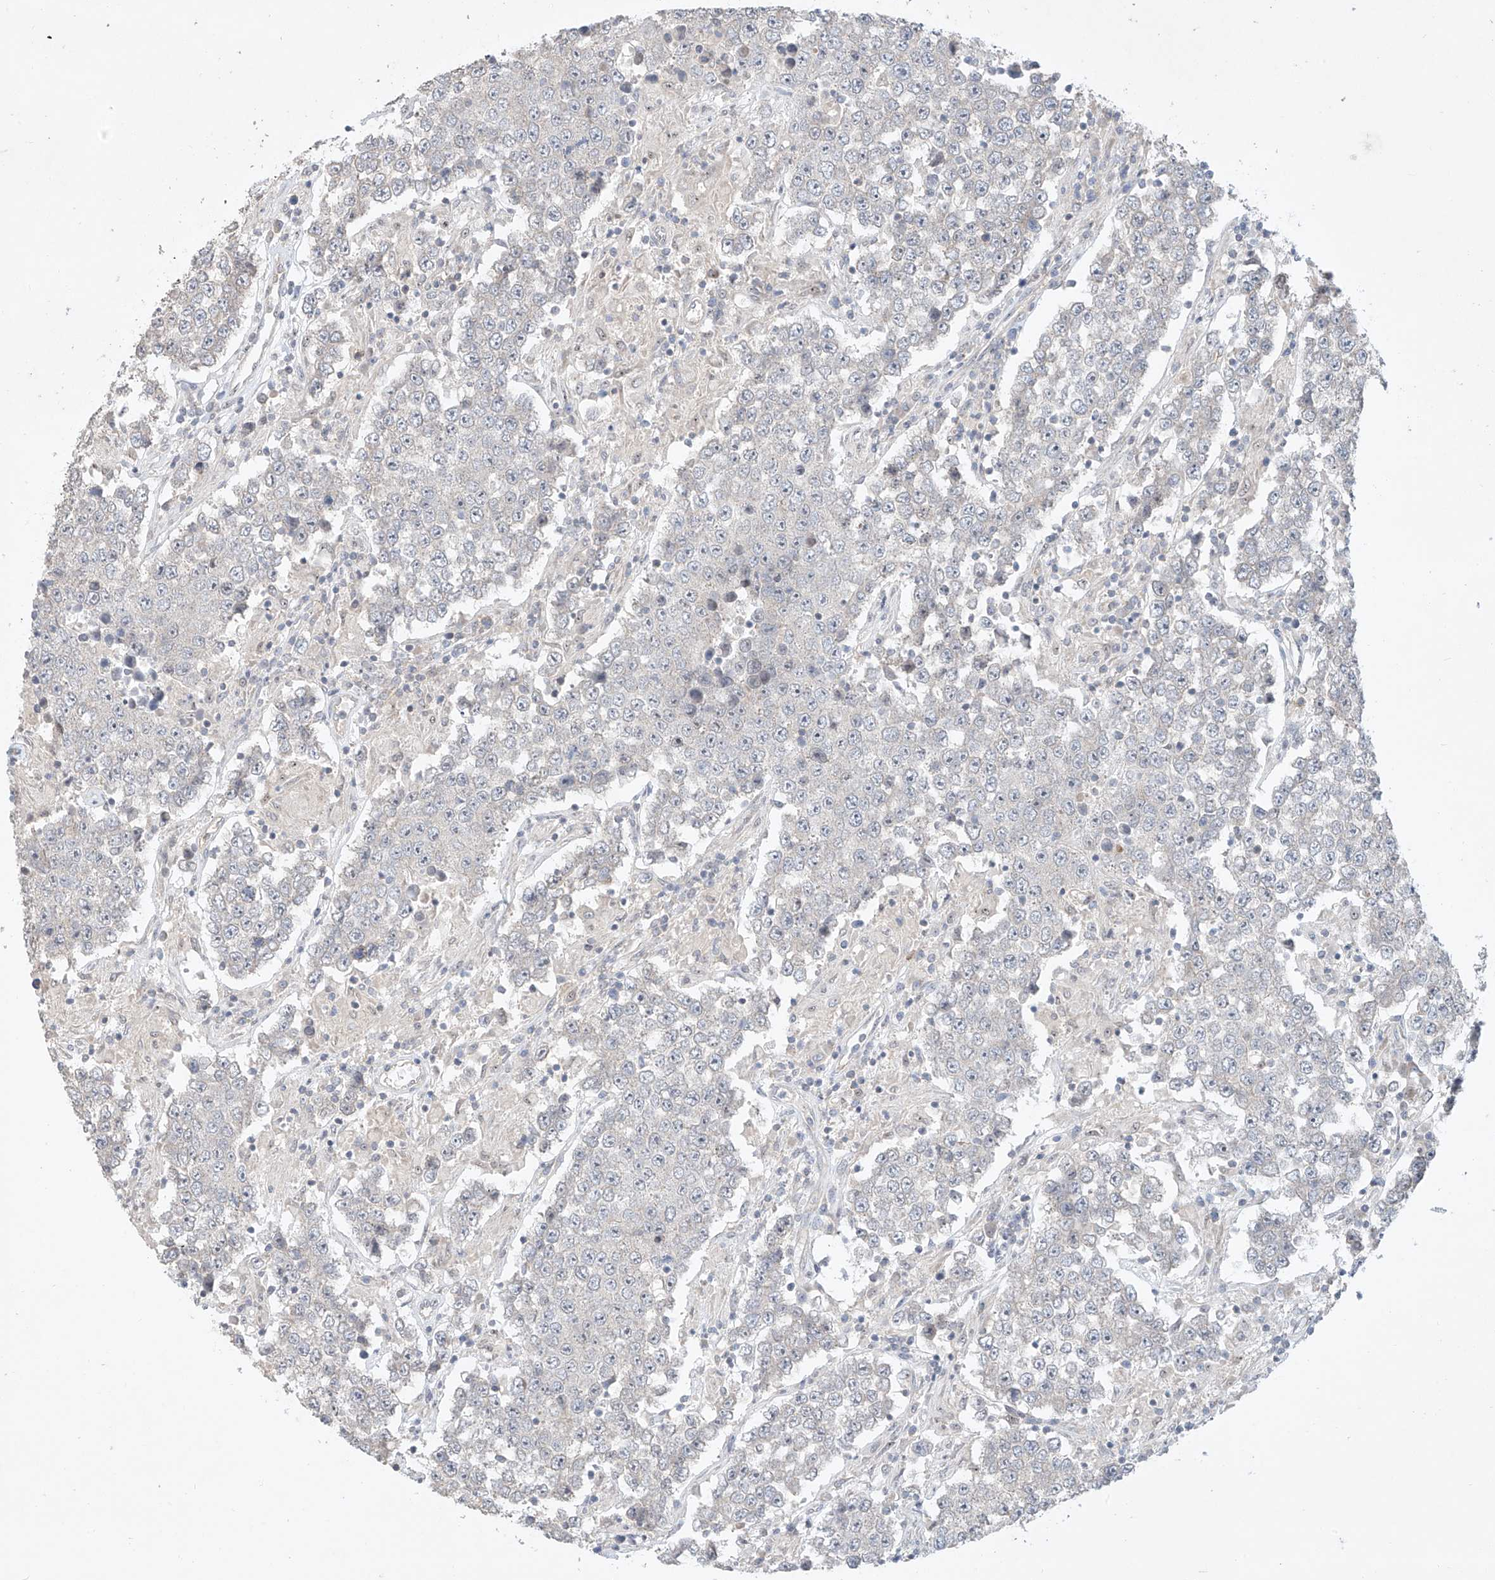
{"staining": {"intensity": "negative", "quantity": "none", "location": "none"}, "tissue": "testis cancer", "cell_type": "Tumor cells", "image_type": "cancer", "snomed": [{"axis": "morphology", "description": "Normal tissue, NOS"}, {"axis": "morphology", "description": "Urothelial carcinoma, High grade"}, {"axis": "morphology", "description": "Seminoma, NOS"}, {"axis": "morphology", "description": "Carcinoma, Embryonal, NOS"}, {"axis": "topography", "description": "Urinary bladder"}, {"axis": "topography", "description": "Testis"}], "caption": "Seminoma (testis) was stained to show a protein in brown. There is no significant positivity in tumor cells. (DAB (3,3'-diaminobenzidine) IHC visualized using brightfield microscopy, high magnification).", "gene": "TASP1", "patient": {"sex": "male", "age": 41}}